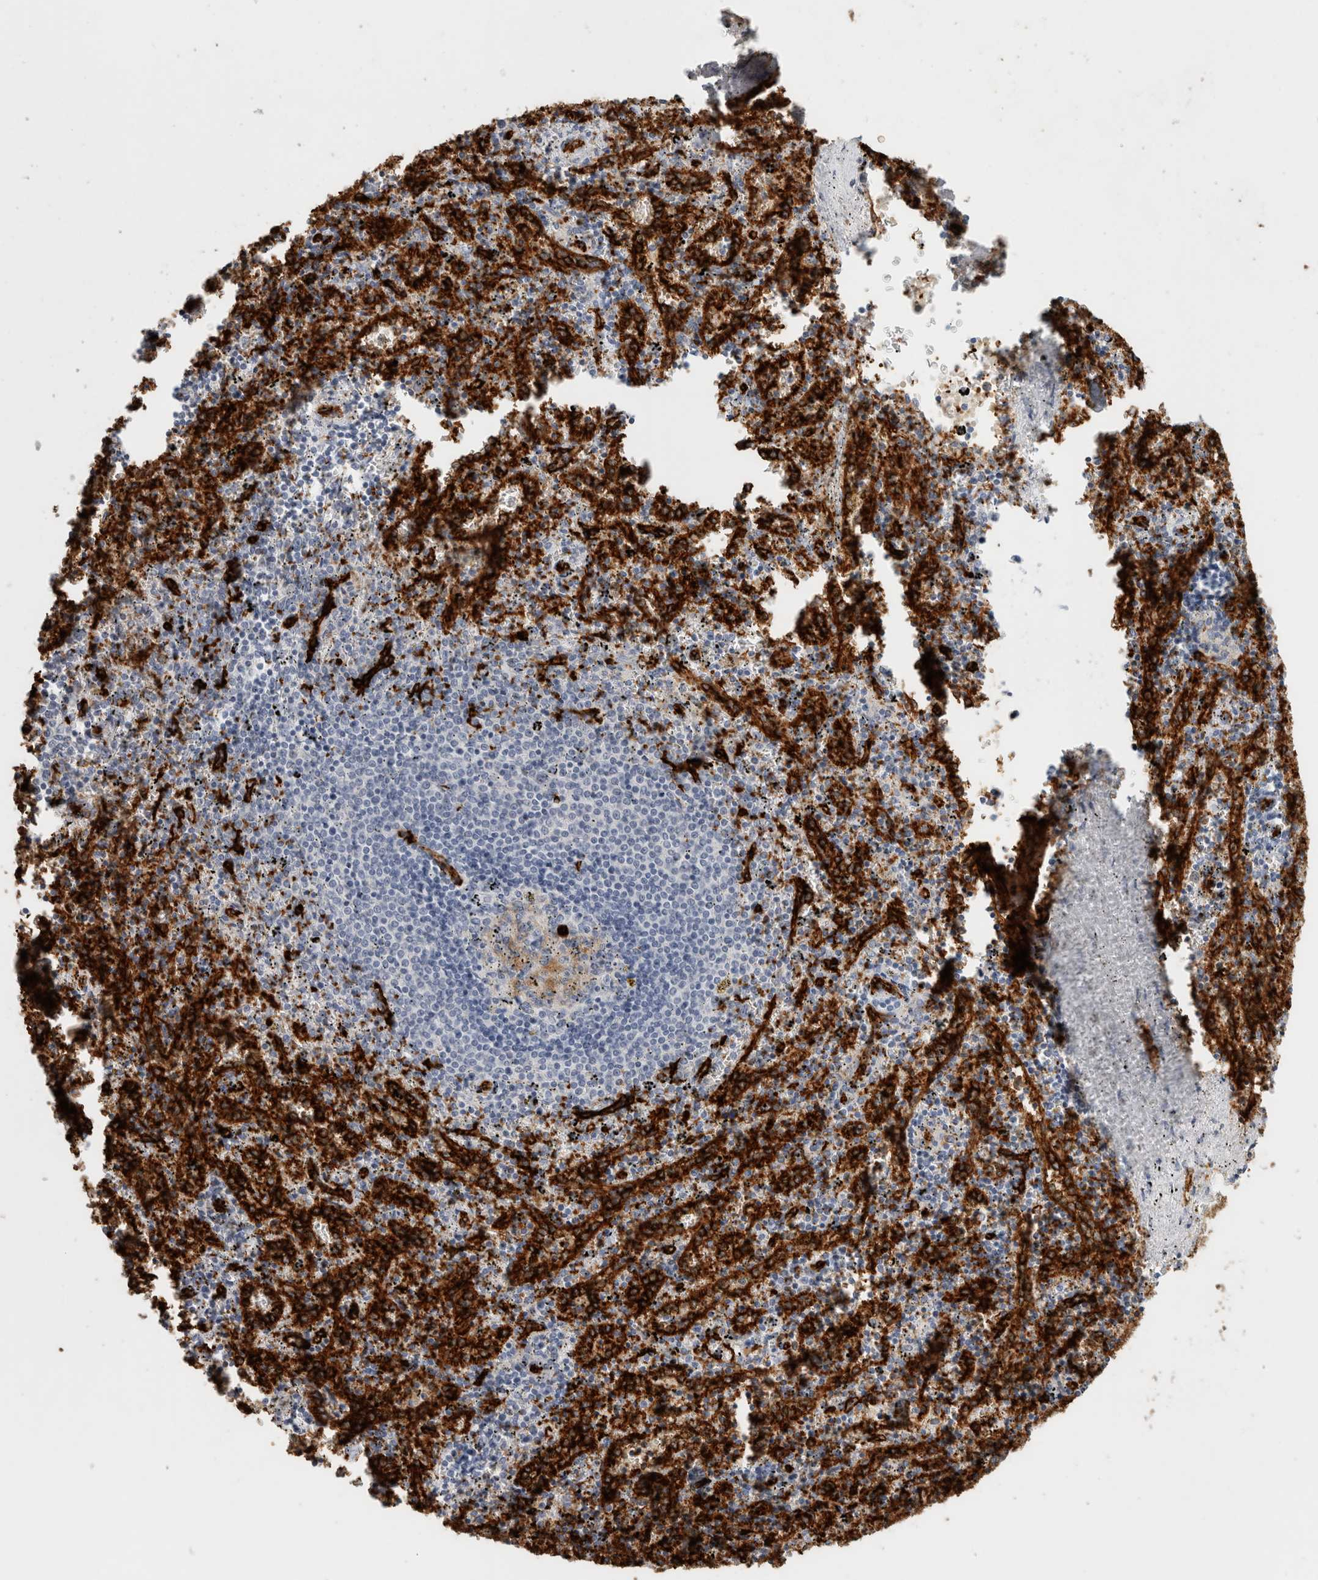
{"staining": {"intensity": "negative", "quantity": "none", "location": "none"}, "tissue": "spleen", "cell_type": "Cells in red pulp", "image_type": "normal", "snomed": [{"axis": "morphology", "description": "Normal tissue, NOS"}, {"axis": "topography", "description": "Spleen"}], "caption": "Immunohistochemical staining of normal spleen reveals no significant positivity in cells in red pulp. The staining is performed using DAB (3,3'-diaminobenzidine) brown chromogen with nuclei counter-stained in using hematoxylin.", "gene": "CD36", "patient": {"sex": "male", "age": 11}}